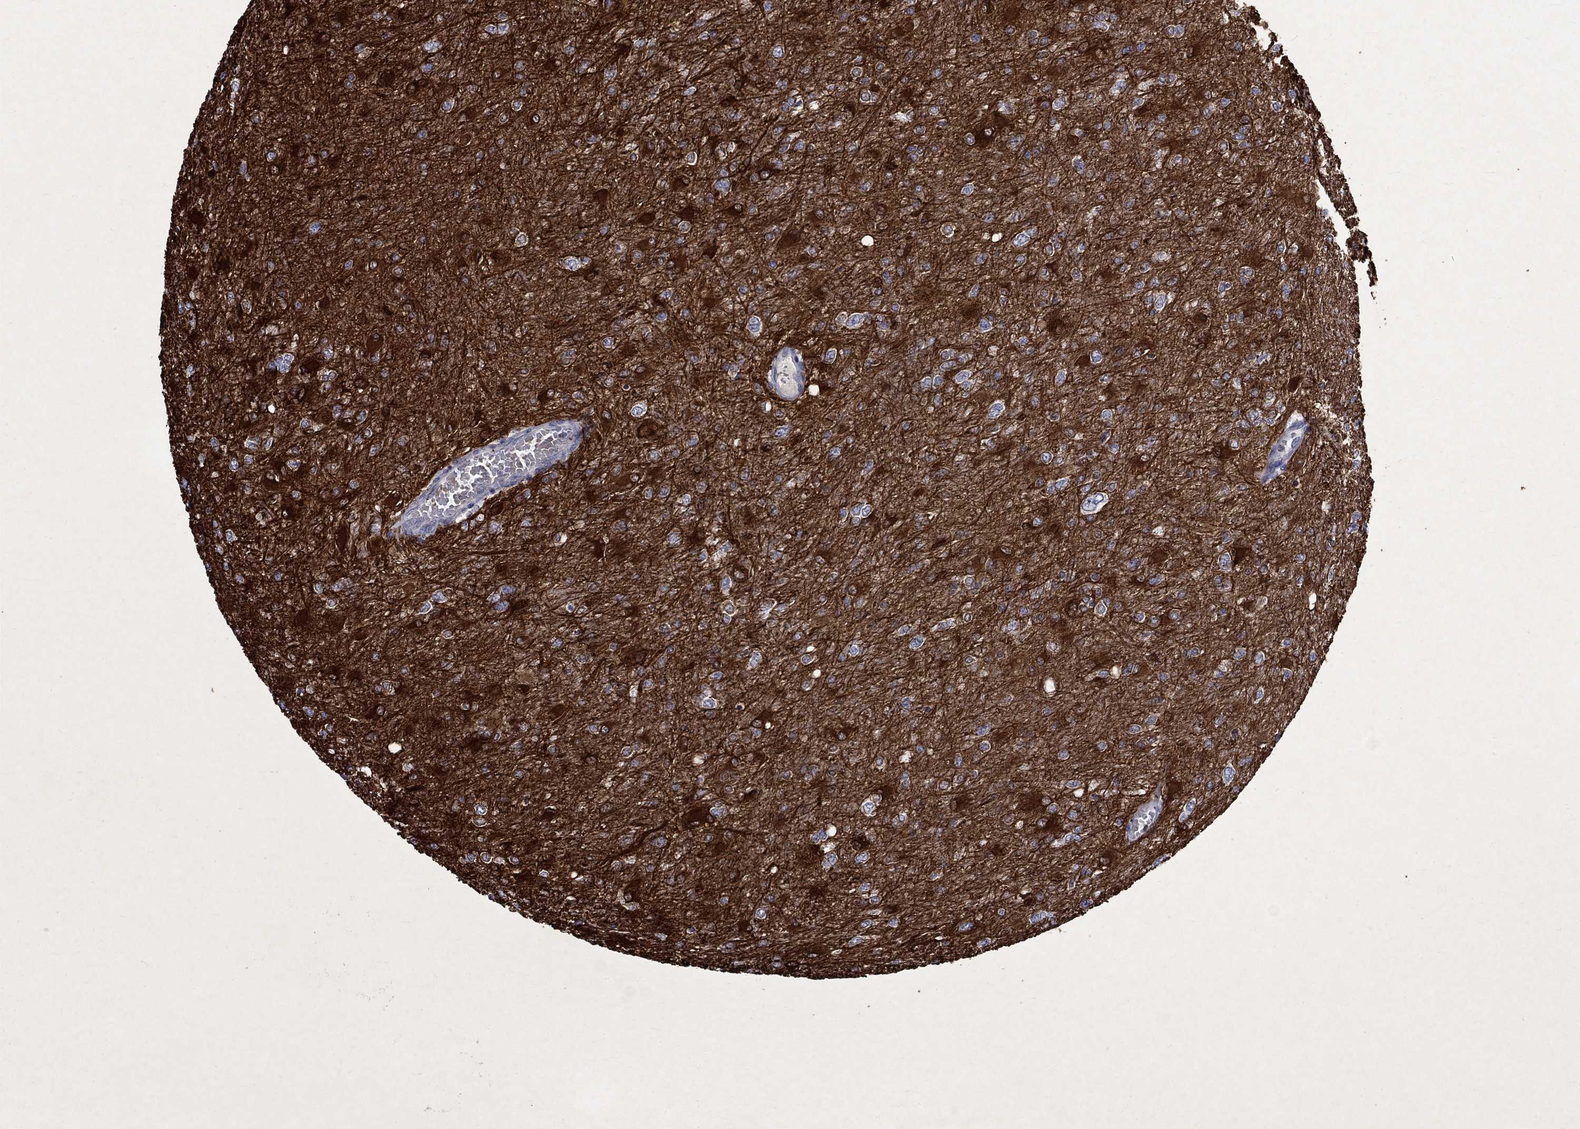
{"staining": {"intensity": "strong", "quantity": "25%-75%", "location": "cytoplasmic/membranous"}, "tissue": "glioma", "cell_type": "Tumor cells", "image_type": "cancer", "snomed": [{"axis": "morphology", "description": "Glioma, malignant, High grade"}, {"axis": "topography", "description": "Cerebral cortex"}], "caption": "Strong cytoplasmic/membranous positivity for a protein is appreciated in about 25%-75% of tumor cells of high-grade glioma (malignant) using immunohistochemistry (IHC).", "gene": "CRYAB", "patient": {"sex": "female", "age": 36}}